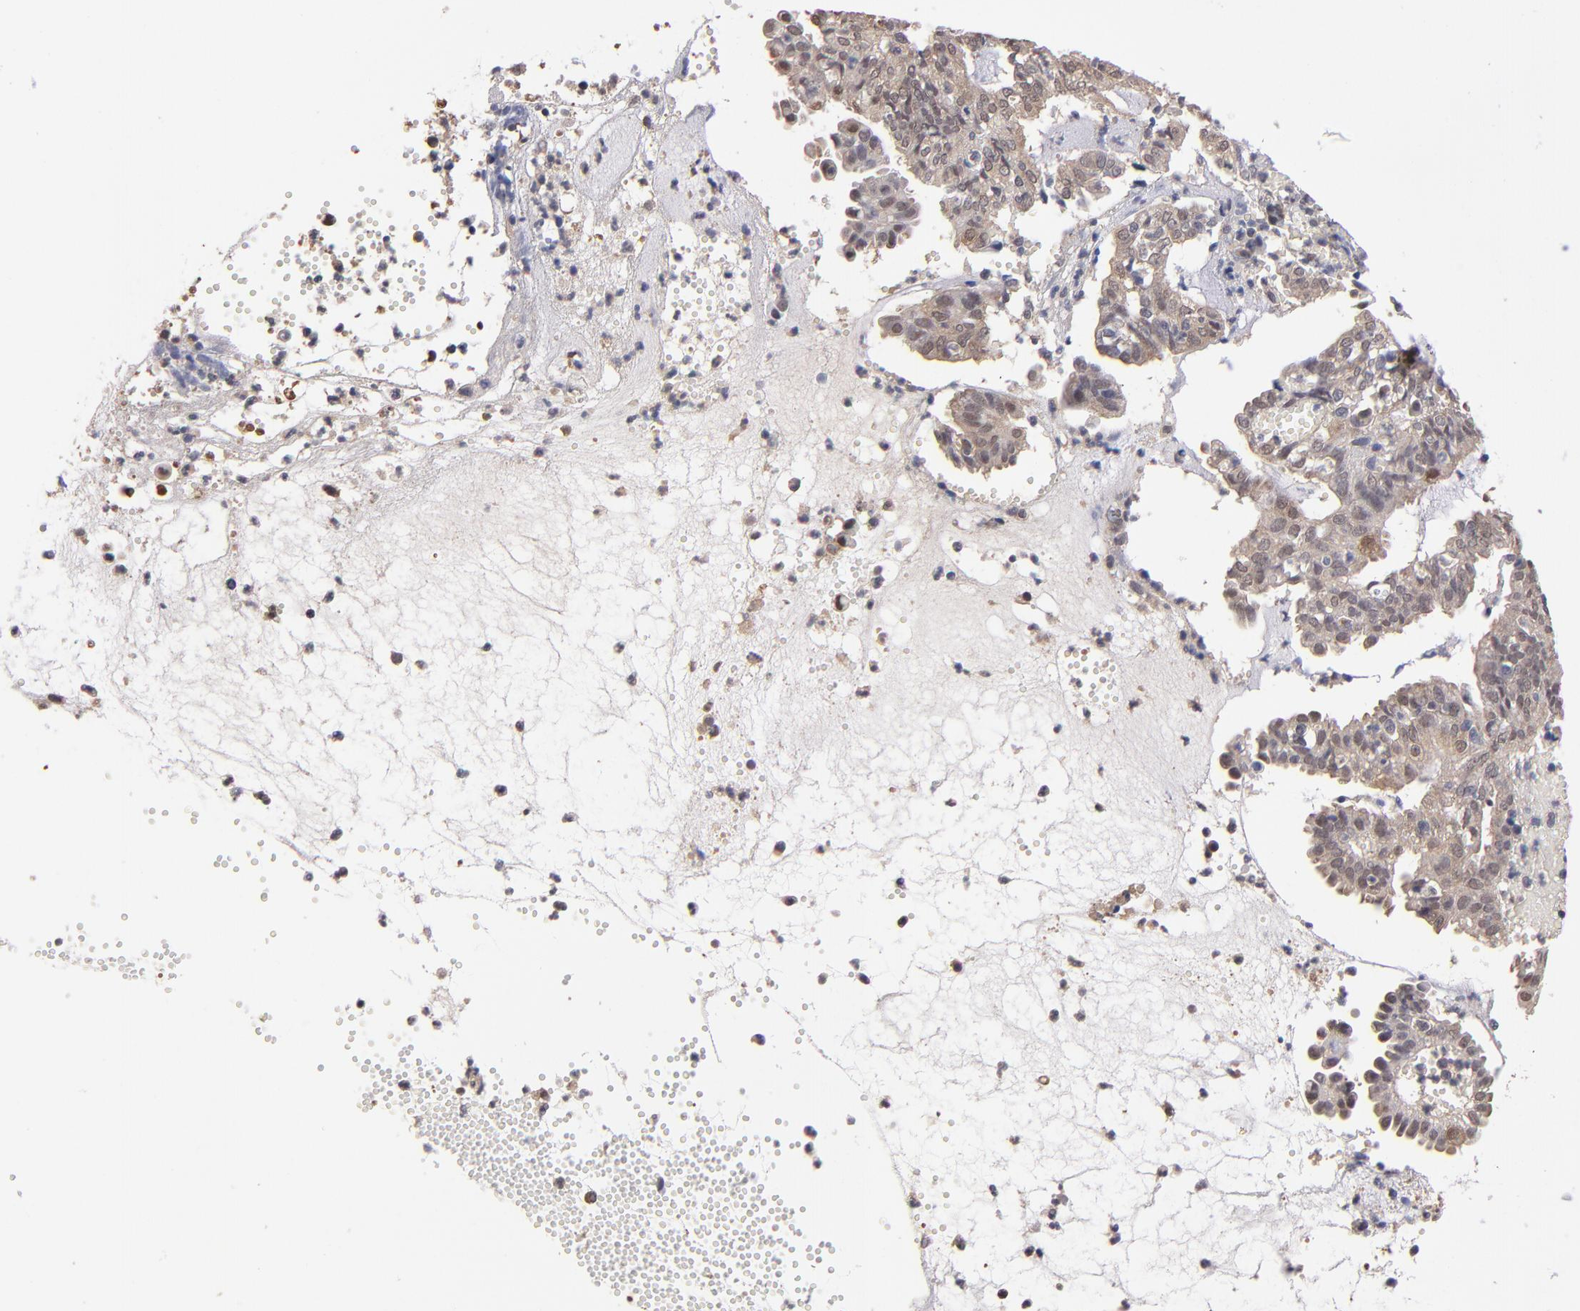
{"staining": {"intensity": "weak", "quantity": "25%-75%", "location": "cytoplasmic/membranous,nuclear"}, "tissue": "endometrial cancer", "cell_type": "Tumor cells", "image_type": "cancer", "snomed": [{"axis": "morphology", "description": "Adenocarcinoma, NOS"}, {"axis": "topography", "description": "Endometrium"}], "caption": "Immunohistochemical staining of human adenocarcinoma (endometrial) demonstrates weak cytoplasmic/membranous and nuclear protein positivity in approximately 25%-75% of tumor cells. (DAB IHC, brown staining for protein, blue staining for nuclei).", "gene": "PSMD10", "patient": {"sex": "female", "age": 66}}